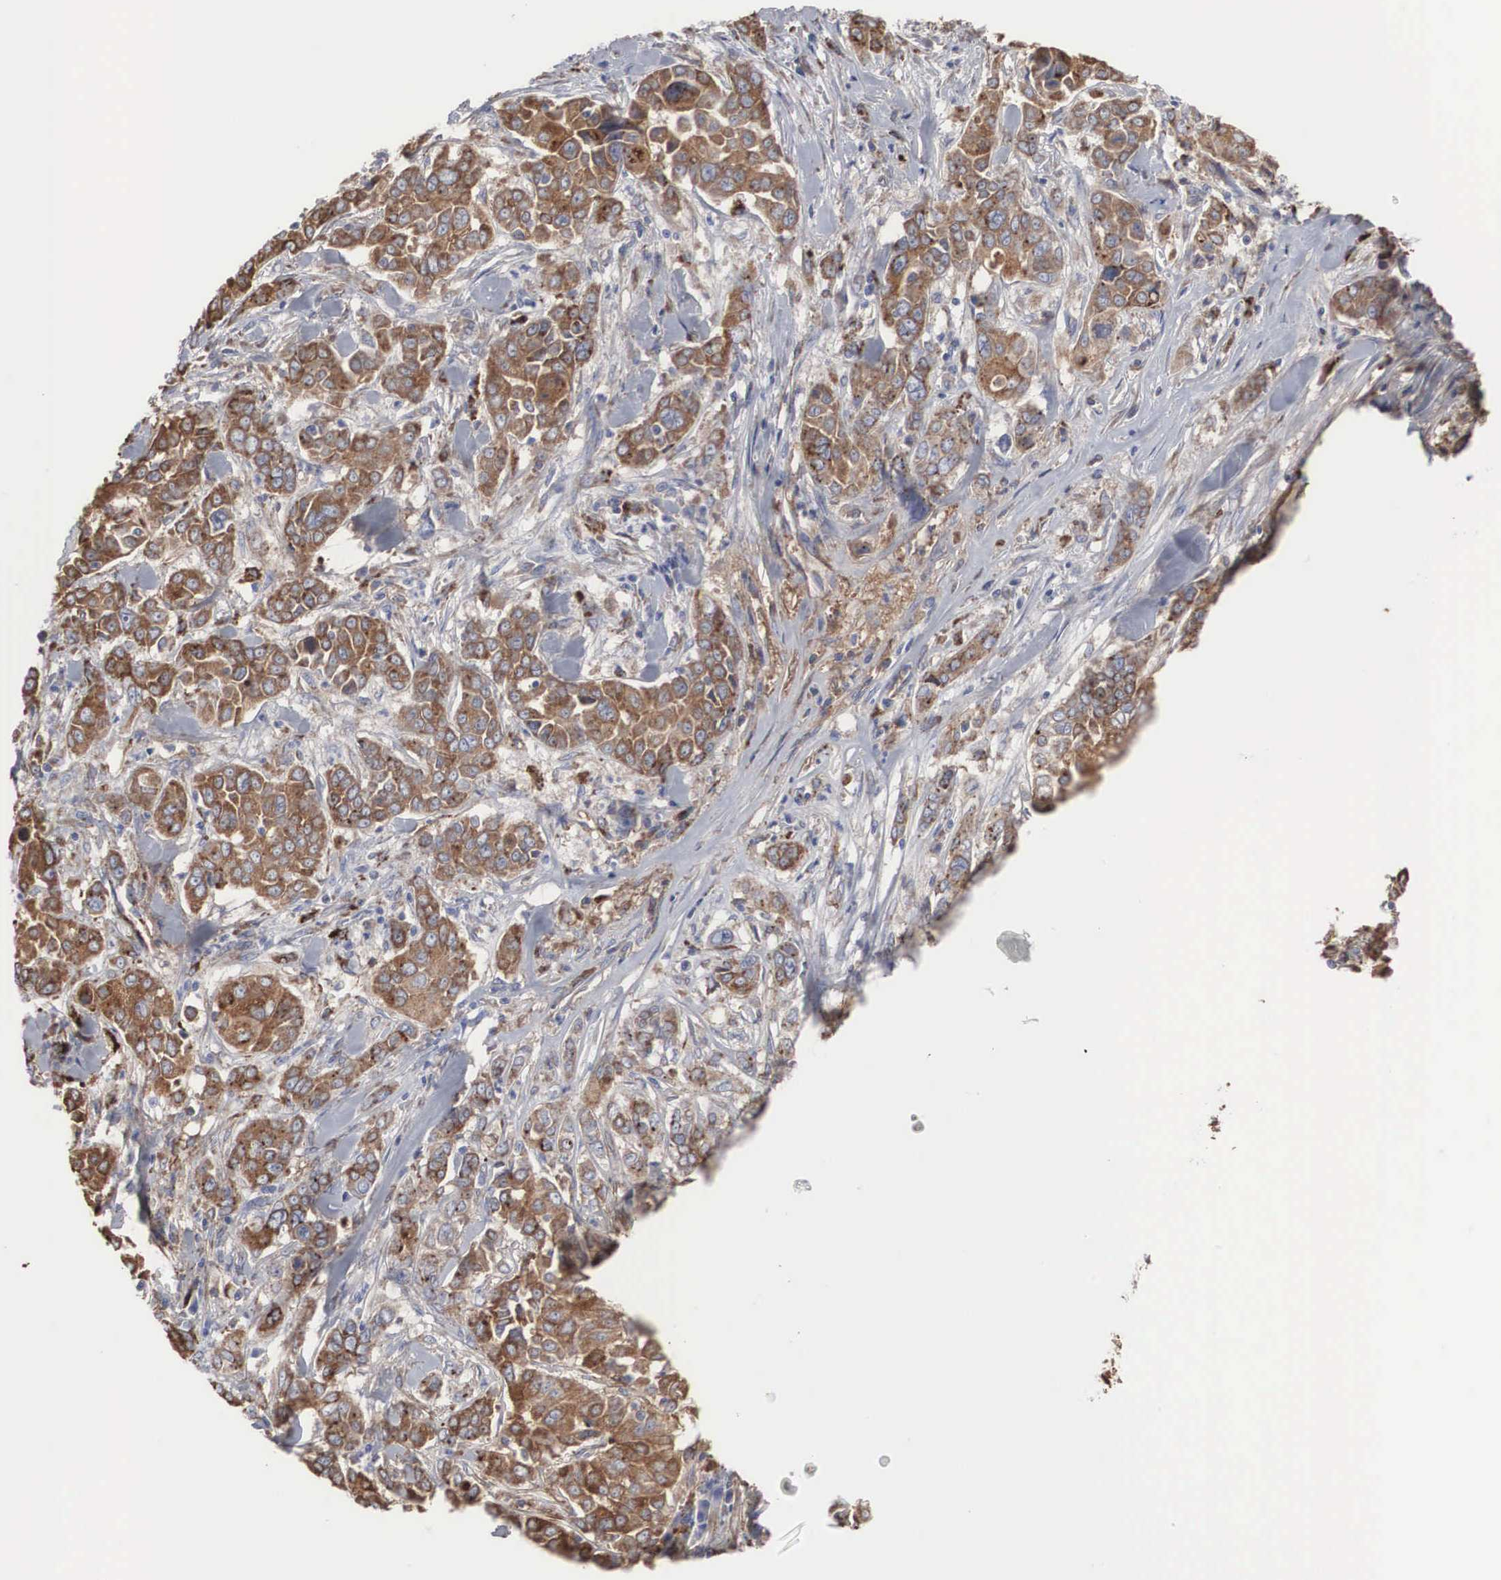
{"staining": {"intensity": "moderate", "quantity": ">75%", "location": "cytoplasmic/membranous"}, "tissue": "pancreatic cancer", "cell_type": "Tumor cells", "image_type": "cancer", "snomed": [{"axis": "morphology", "description": "Adenocarcinoma, NOS"}, {"axis": "topography", "description": "Pancreas"}], "caption": "Adenocarcinoma (pancreatic) stained with immunohistochemistry (IHC) displays moderate cytoplasmic/membranous expression in about >75% of tumor cells. Nuclei are stained in blue.", "gene": "LGALS3BP", "patient": {"sex": "female", "age": 52}}